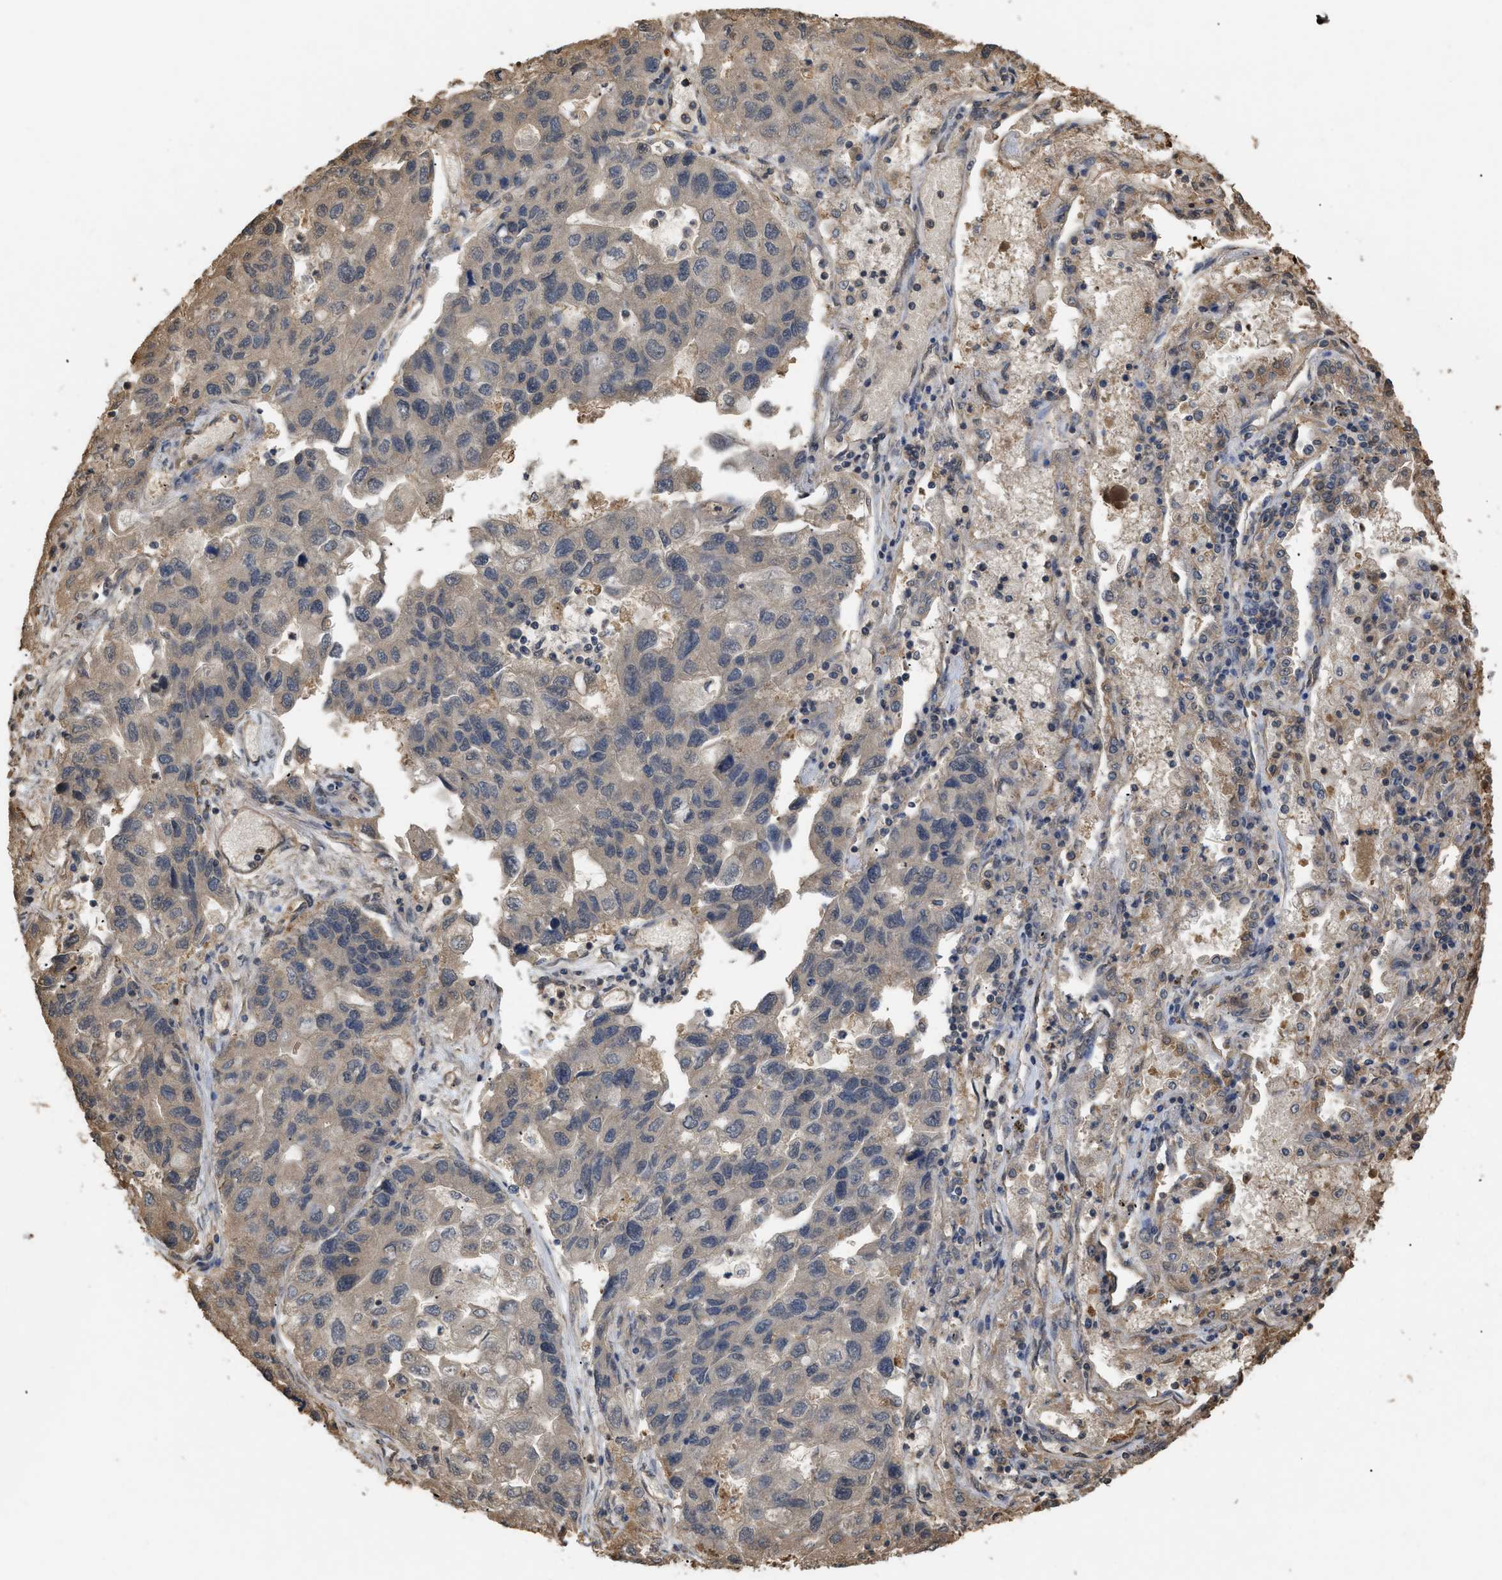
{"staining": {"intensity": "weak", "quantity": "25%-75%", "location": "cytoplasmic/membranous"}, "tissue": "lung cancer", "cell_type": "Tumor cells", "image_type": "cancer", "snomed": [{"axis": "morphology", "description": "Adenocarcinoma, NOS"}, {"axis": "topography", "description": "Lung"}], "caption": "Tumor cells exhibit weak cytoplasmic/membranous positivity in approximately 25%-75% of cells in adenocarcinoma (lung). The protein is shown in brown color, while the nuclei are stained blue.", "gene": "CALM1", "patient": {"sex": "female", "age": 51}}